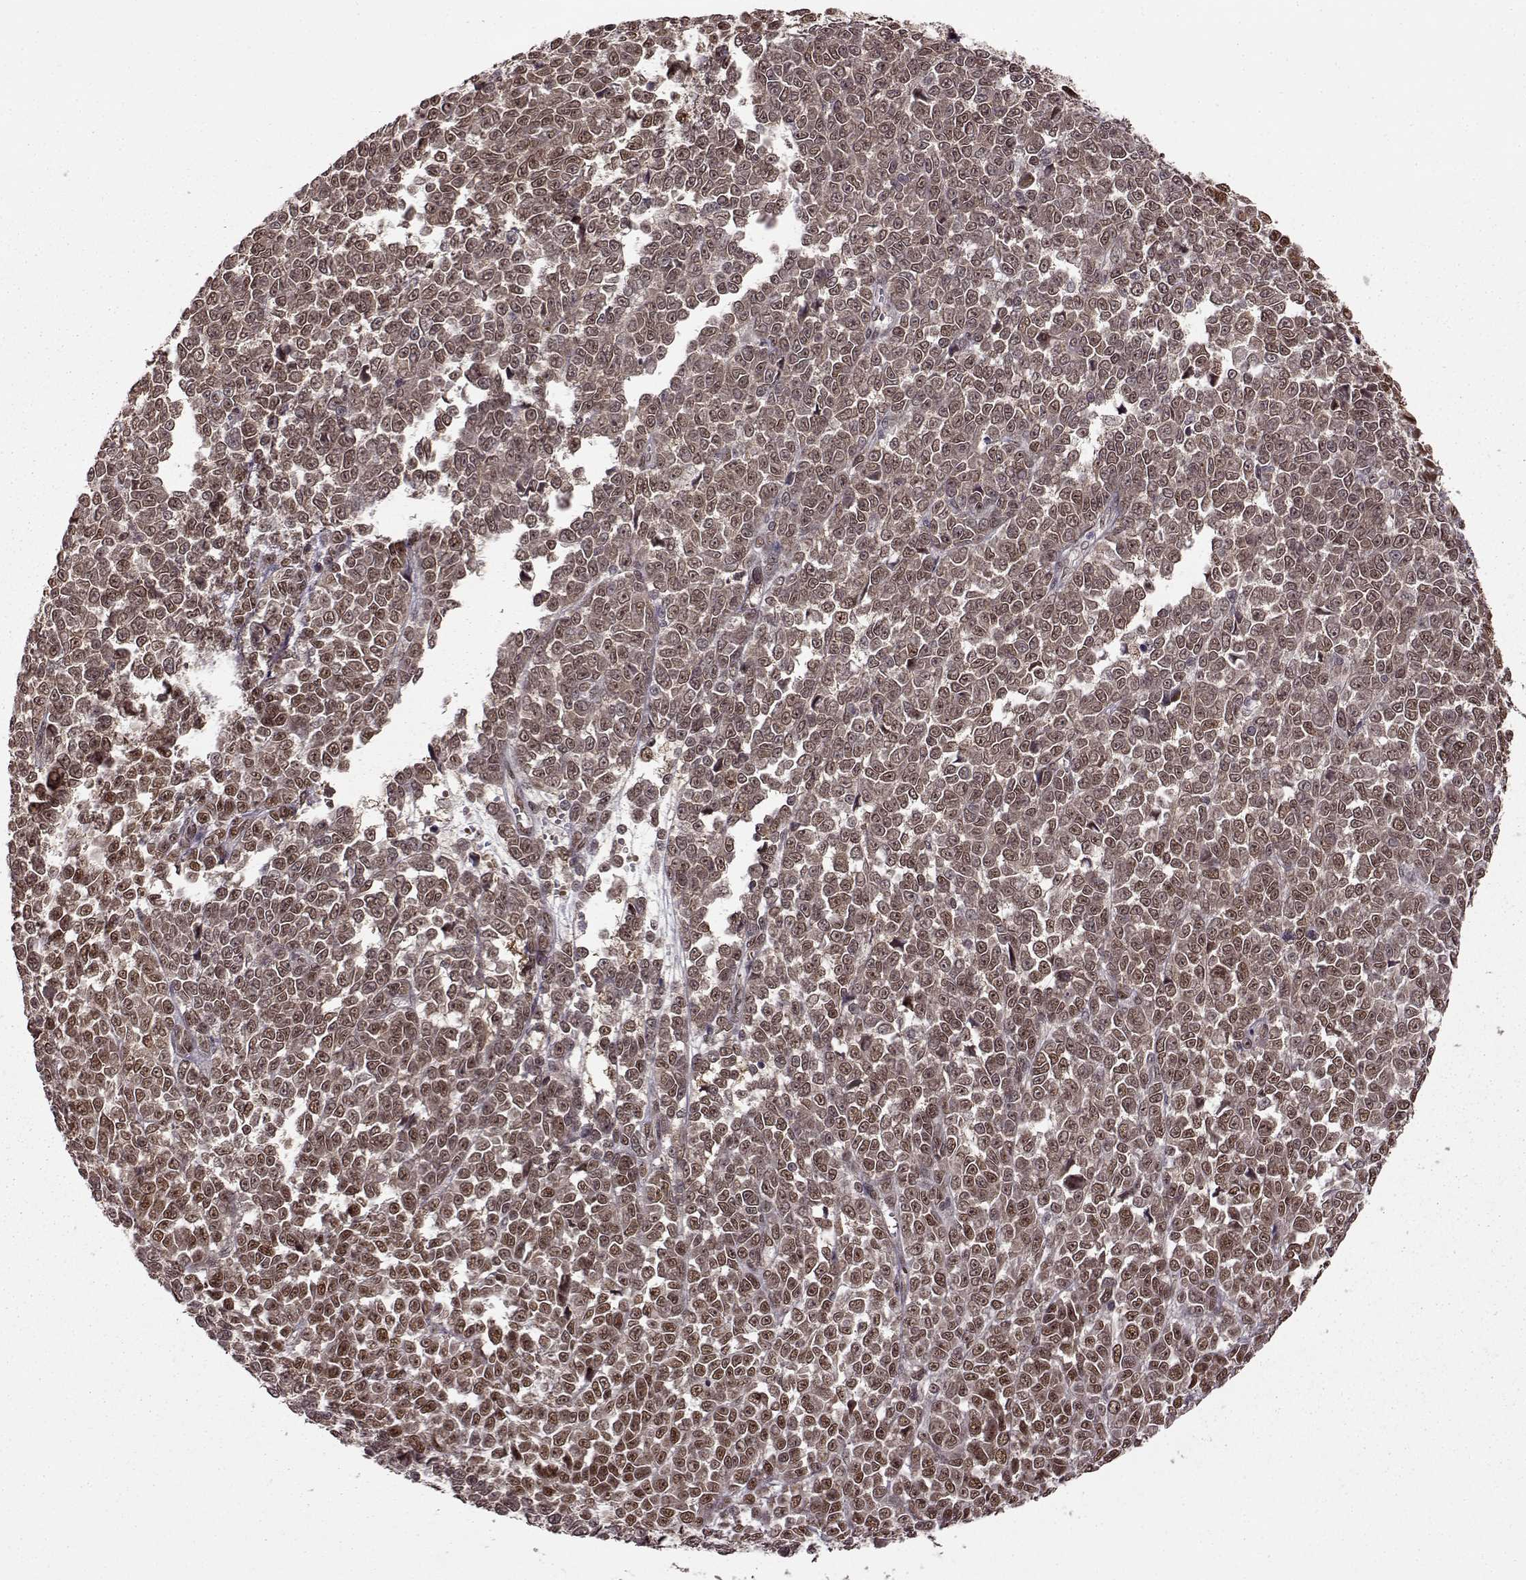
{"staining": {"intensity": "moderate", "quantity": ">75%", "location": "nuclear"}, "tissue": "melanoma", "cell_type": "Tumor cells", "image_type": "cancer", "snomed": [{"axis": "morphology", "description": "Malignant melanoma, NOS"}, {"axis": "topography", "description": "Skin"}], "caption": "Tumor cells exhibit medium levels of moderate nuclear expression in approximately >75% of cells in melanoma.", "gene": "FTO", "patient": {"sex": "female", "age": 95}}